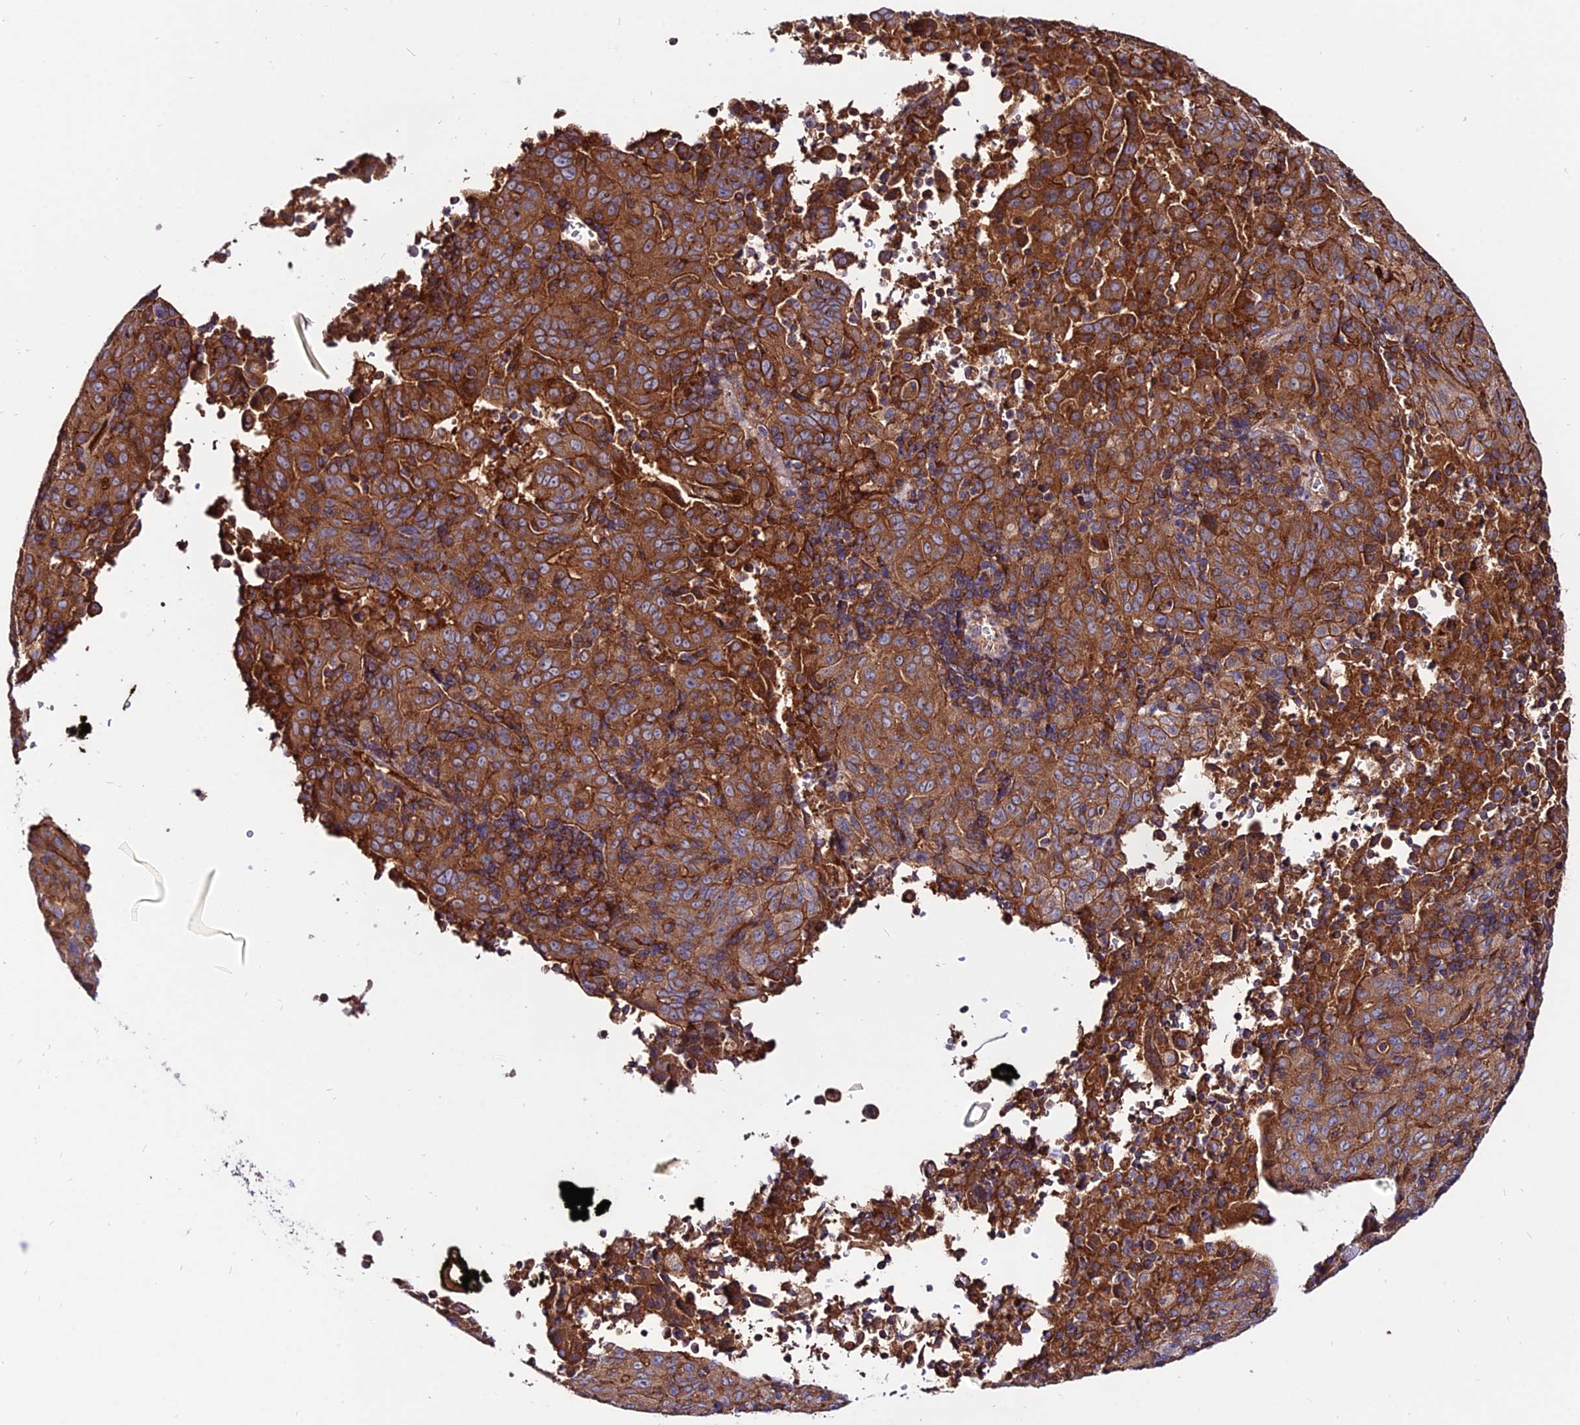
{"staining": {"intensity": "strong", "quantity": ">75%", "location": "cytoplasmic/membranous"}, "tissue": "pancreatic cancer", "cell_type": "Tumor cells", "image_type": "cancer", "snomed": [{"axis": "morphology", "description": "Adenocarcinoma, NOS"}, {"axis": "topography", "description": "Pancreas"}], "caption": "Pancreatic adenocarcinoma stained with immunohistochemistry displays strong cytoplasmic/membranous staining in approximately >75% of tumor cells.", "gene": "PYM1", "patient": {"sex": "male", "age": 63}}